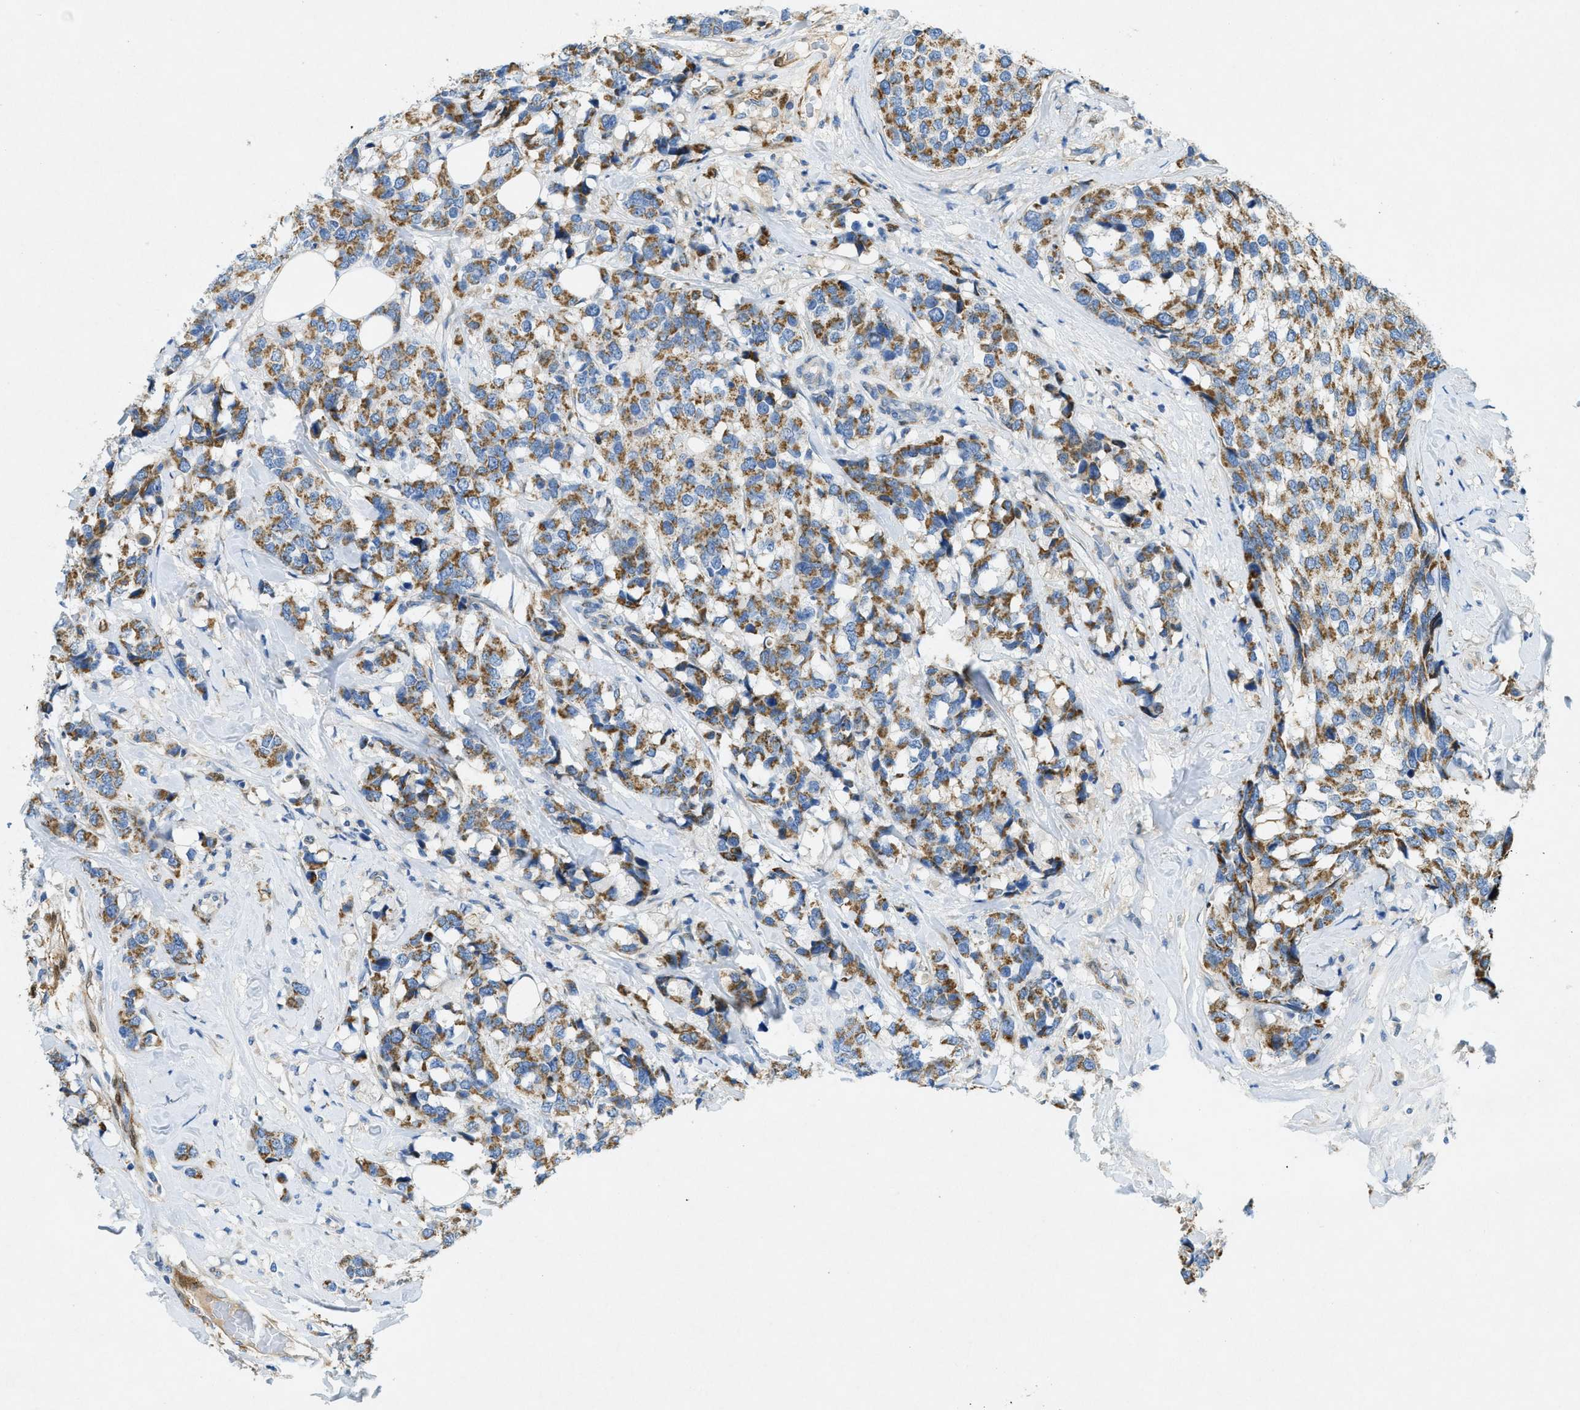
{"staining": {"intensity": "moderate", "quantity": ">75%", "location": "cytoplasmic/membranous"}, "tissue": "breast cancer", "cell_type": "Tumor cells", "image_type": "cancer", "snomed": [{"axis": "morphology", "description": "Lobular carcinoma"}, {"axis": "topography", "description": "Breast"}], "caption": "Immunohistochemistry (IHC) image of human breast cancer (lobular carcinoma) stained for a protein (brown), which shows medium levels of moderate cytoplasmic/membranous staining in about >75% of tumor cells.", "gene": "CYGB", "patient": {"sex": "female", "age": 59}}